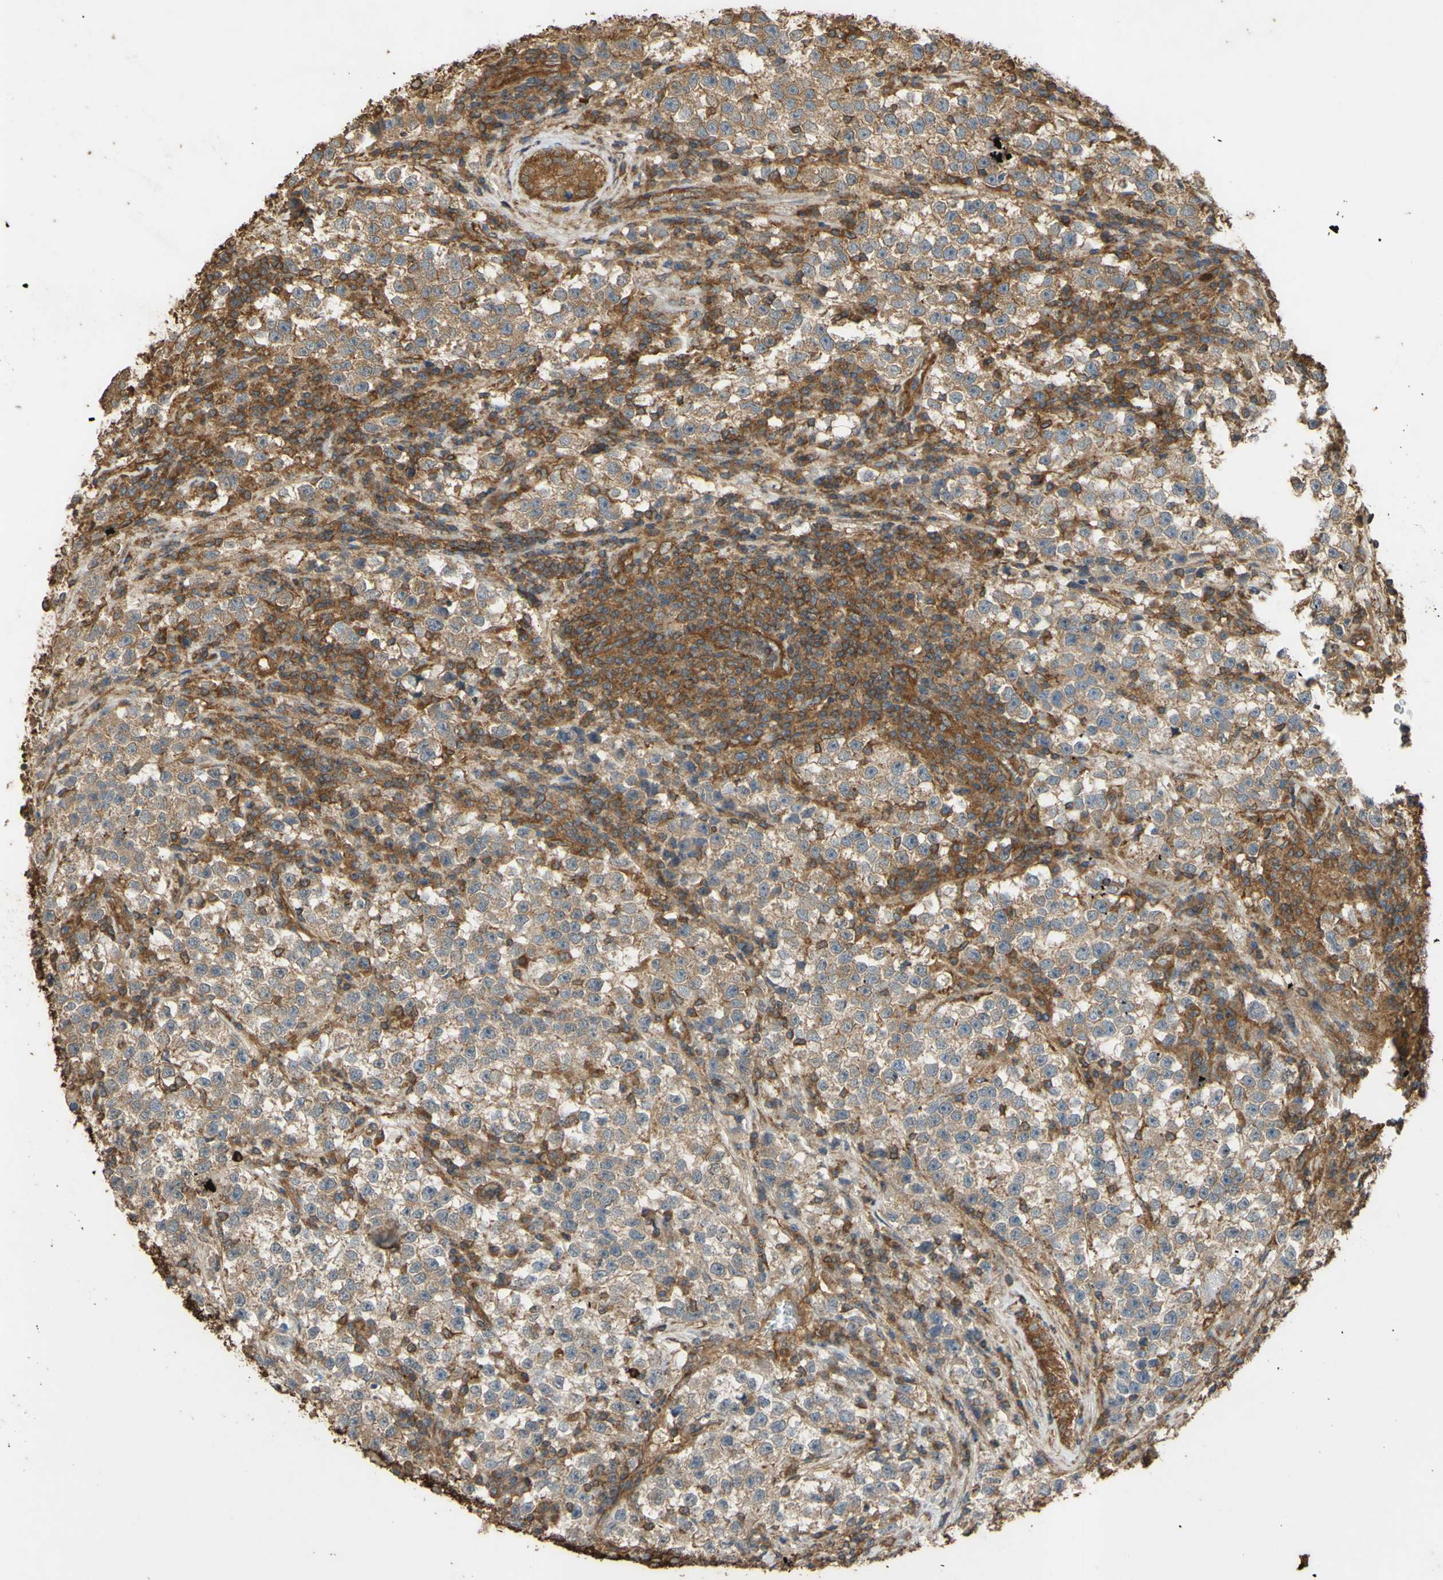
{"staining": {"intensity": "negative", "quantity": "none", "location": "none"}, "tissue": "testis cancer", "cell_type": "Tumor cells", "image_type": "cancer", "snomed": [{"axis": "morphology", "description": "Seminoma, NOS"}, {"axis": "topography", "description": "Testis"}], "caption": "This micrograph is of testis cancer stained with IHC to label a protein in brown with the nuclei are counter-stained blue. There is no expression in tumor cells.", "gene": "CTTN", "patient": {"sex": "male", "age": 22}}